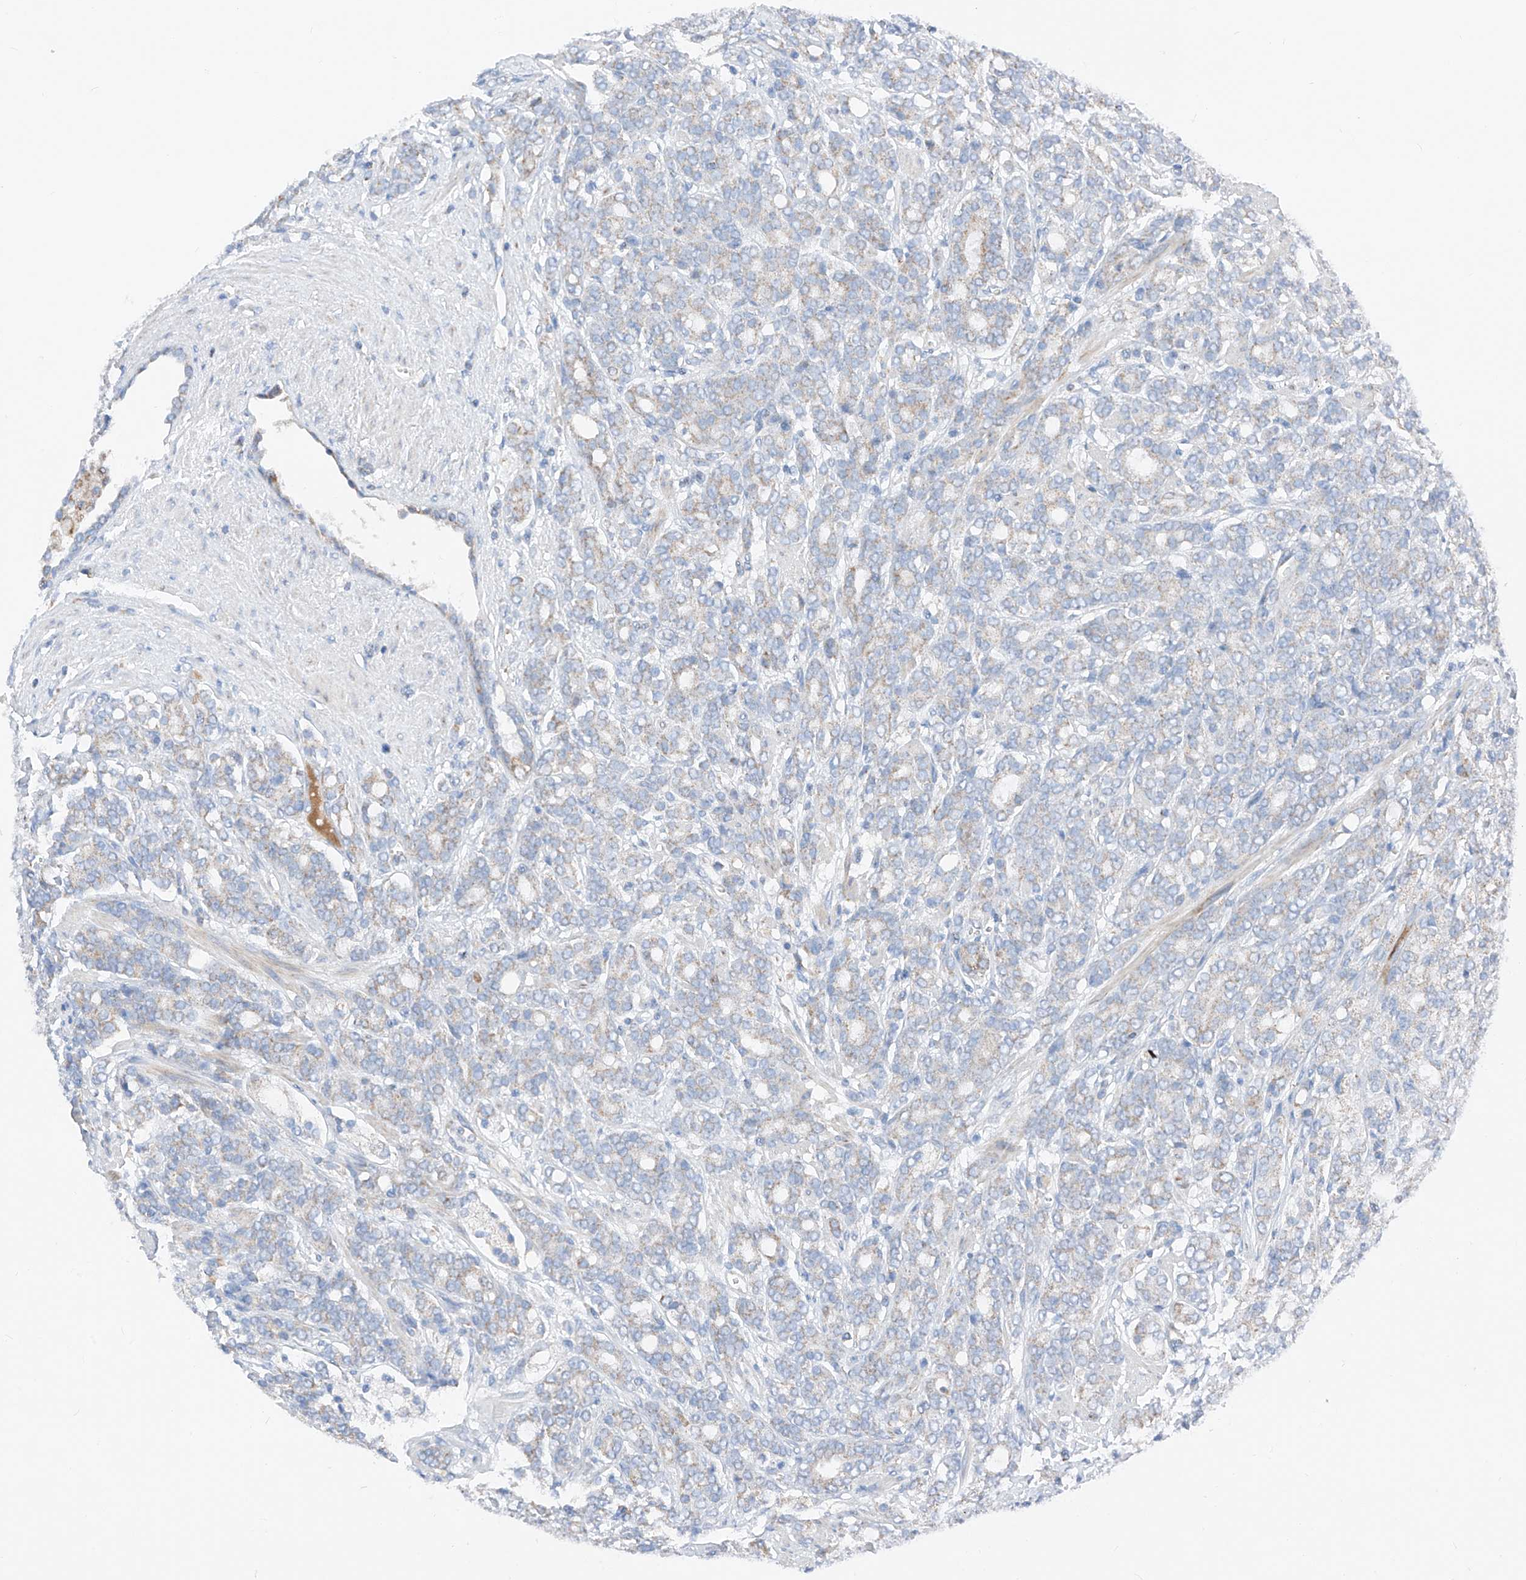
{"staining": {"intensity": "weak", "quantity": "<25%", "location": "cytoplasmic/membranous"}, "tissue": "prostate cancer", "cell_type": "Tumor cells", "image_type": "cancer", "snomed": [{"axis": "morphology", "description": "Adenocarcinoma, High grade"}, {"axis": "topography", "description": "Prostate"}], "caption": "Prostate cancer stained for a protein using immunohistochemistry displays no positivity tumor cells.", "gene": "MRAP", "patient": {"sex": "male", "age": 62}}